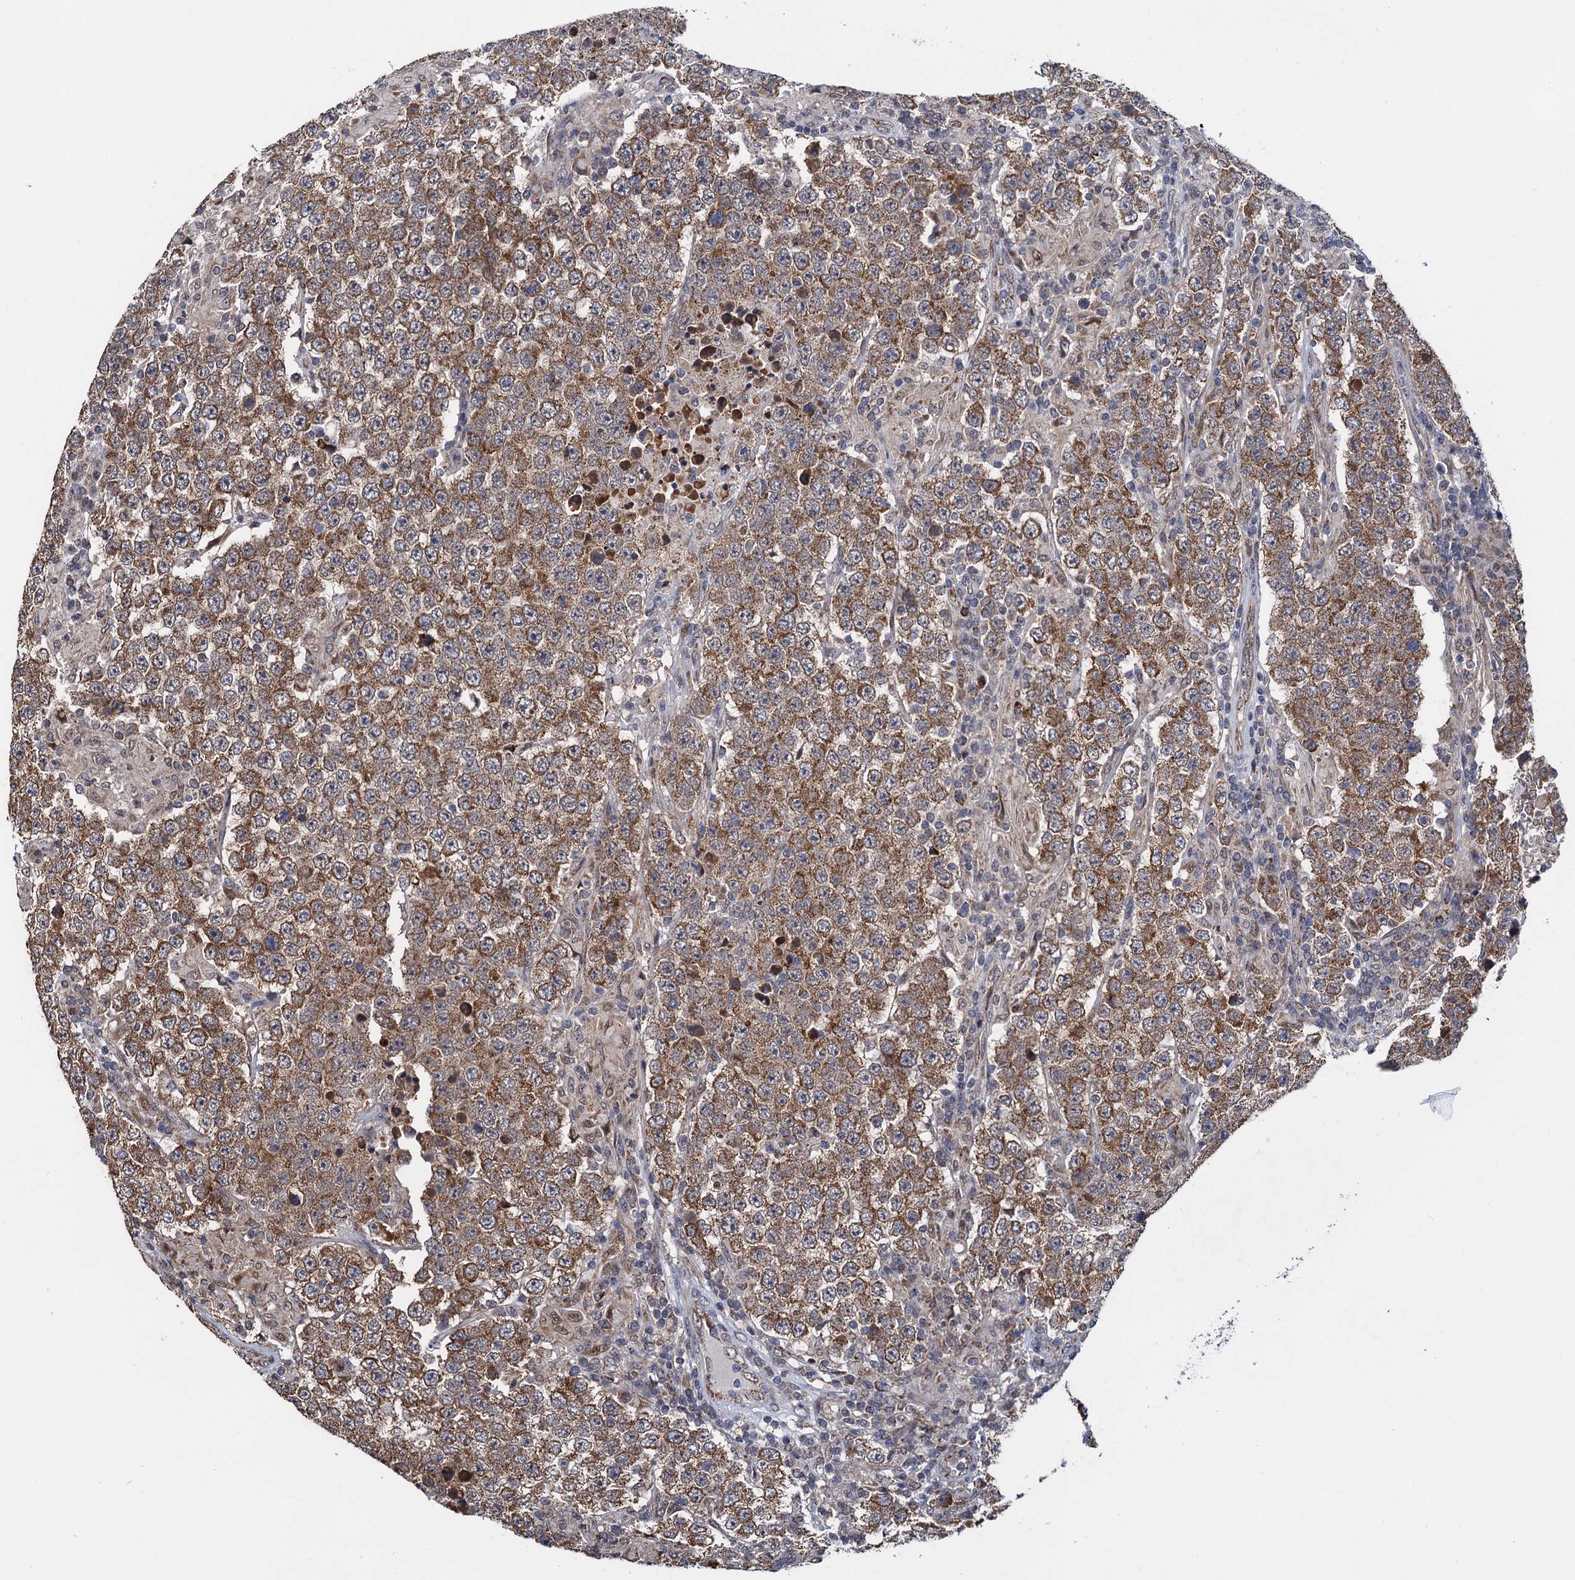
{"staining": {"intensity": "moderate", "quantity": ">75%", "location": "cytoplasmic/membranous"}, "tissue": "testis cancer", "cell_type": "Tumor cells", "image_type": "cancer", "snomed": [{"axis": "morphology", "description": "Normal tissue, NOS"}, {"axis": "morphology", "description": "Urothelial carcinoma, High grade"}, {"axis": "morphology", "description": "Seminoma, NOS"}, {"axis": "morphology", "description": "Carcinoma, Embryonal, NOS"}, {"axis": "topography", "description": "Urinary bladder"}, {"axis": "topography", "description": "Testis"}], "caption": "Protein expression analysis of testis urothelial carcinoma (high-grade) displays moderate cytoplasmic/membranous expression in about >75% of tumor cells.", "gene": "PTCD3", "patient": {"sex": "male", "age": 41}}